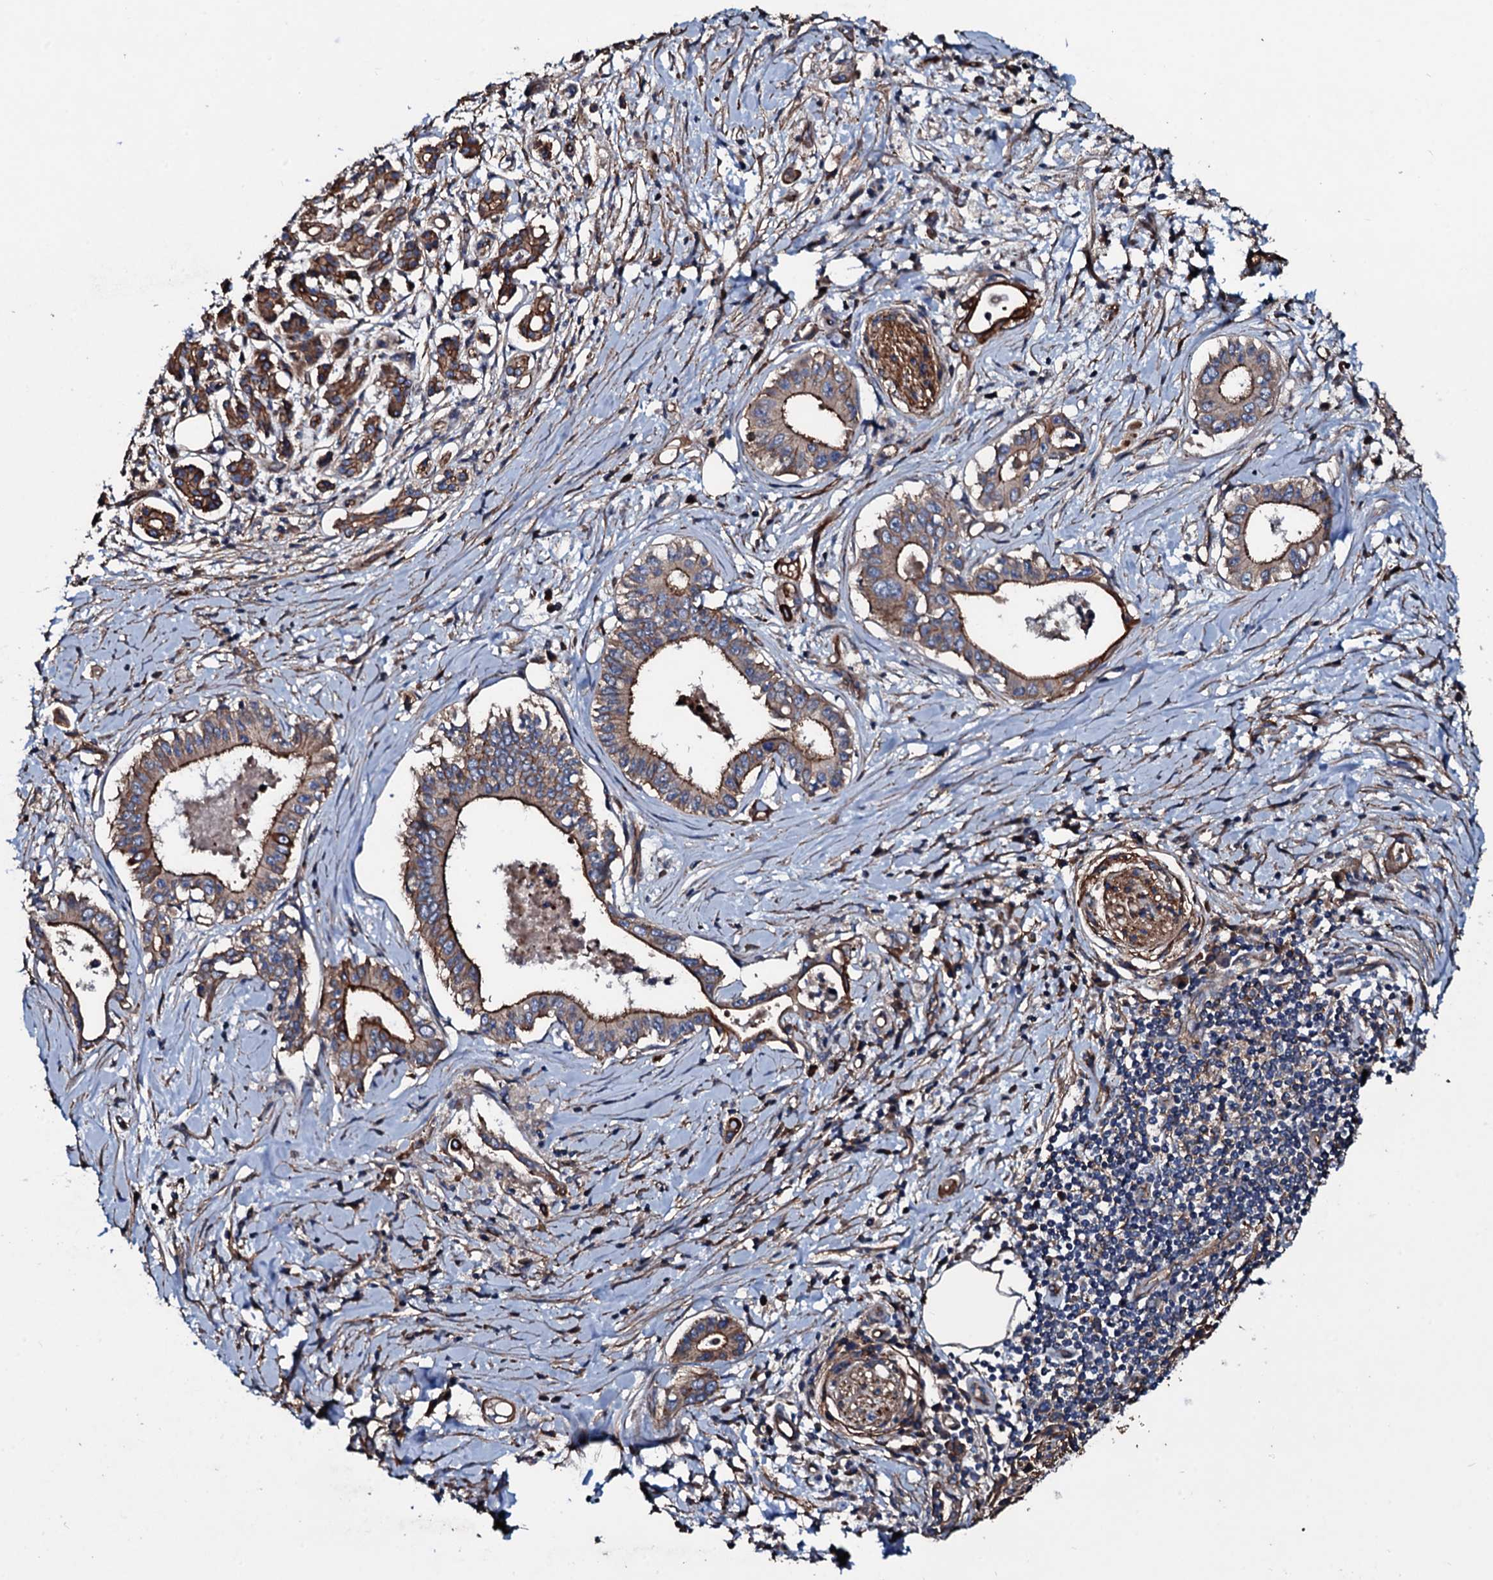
{"staining": {"intensity": "strong", "quantity": ">75%", "location": "cytoplasmic/membranous"}, "tissue": "pancreatic cancer", "cell_type": "Tumor cells", "image_type": "cancer", "snomed": [{"axis": "morphology", "description": "Adenocarcinoma, NOS"}, {"axis": "topography", "description": "Pancreas"}], "caption": "Immunohistochemistry (IHC) staining of adenocarcinoma (pancreatic), which displays high levels of strong cytoplasmic/membranous positivity in about >75% of tumor cells indicating strong cytoplasmic/membranous protein expression. The staining was performed using DAB (3,3'-diaminobenzidine) (brown) for protein detection and nuclei were counterstained in hematoxylin (blue).", "gene": "DMAC2", "patient": {"sex": "female", "age": 77}}